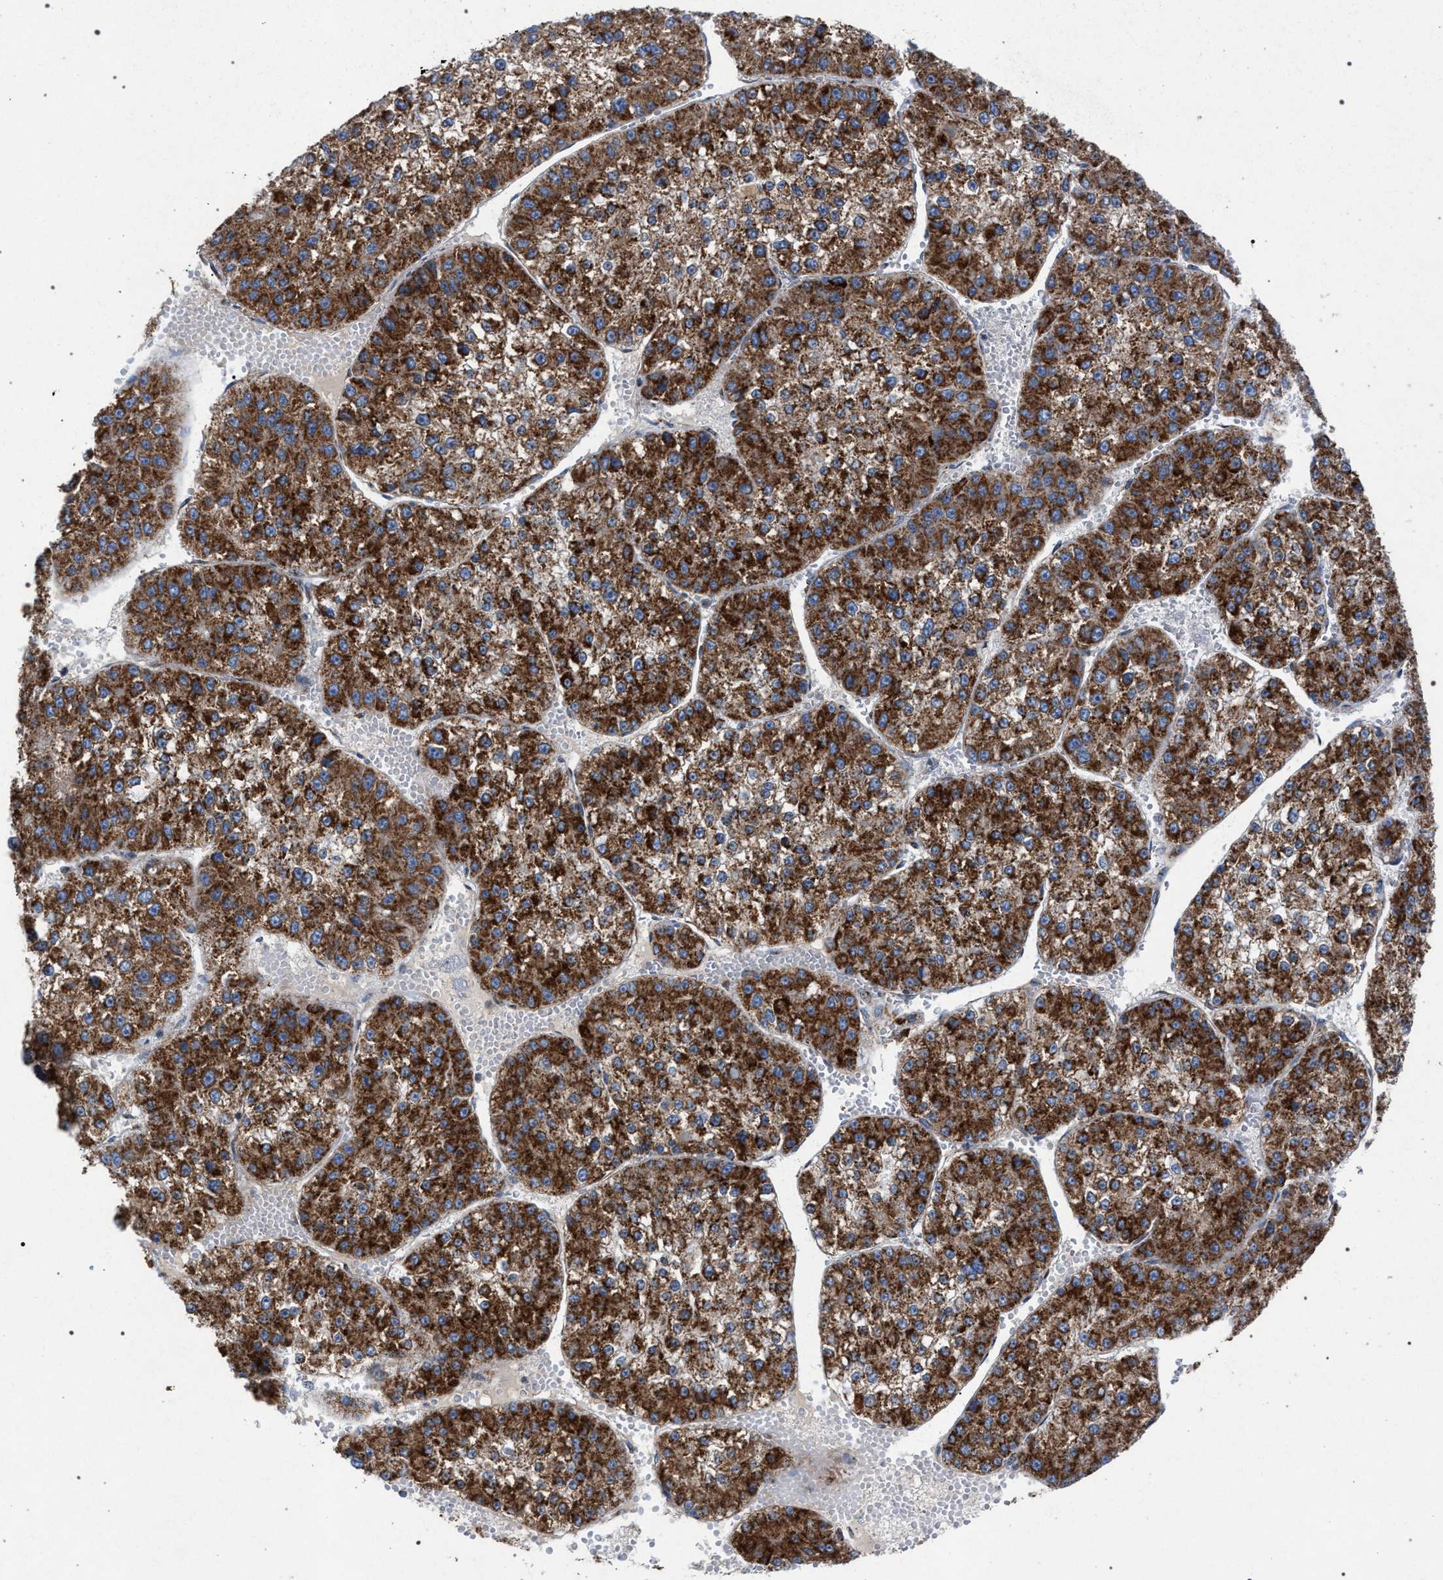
{"staining": {"intensity": "strong", "quantity": ">75%", "location": "cytoplasmic/membranous"}, "tissue": "liver cancer", "cell_type": "Tumor cells", "image_type": "cancer", "snomed": [{"axis": "morphology", "description": "Carcinoma, Hepatocellular, NOS"}, {"axis": "topography", "description": "Liver"}], "caption": "Protein expression by IHC exhibits strong cytoplasmic/membranous staining in about >75% of tumor cells in liver hepatocellular carcinoma.", "gene": "VPS13A", "patient": {"sex": "female", "age": 73}}